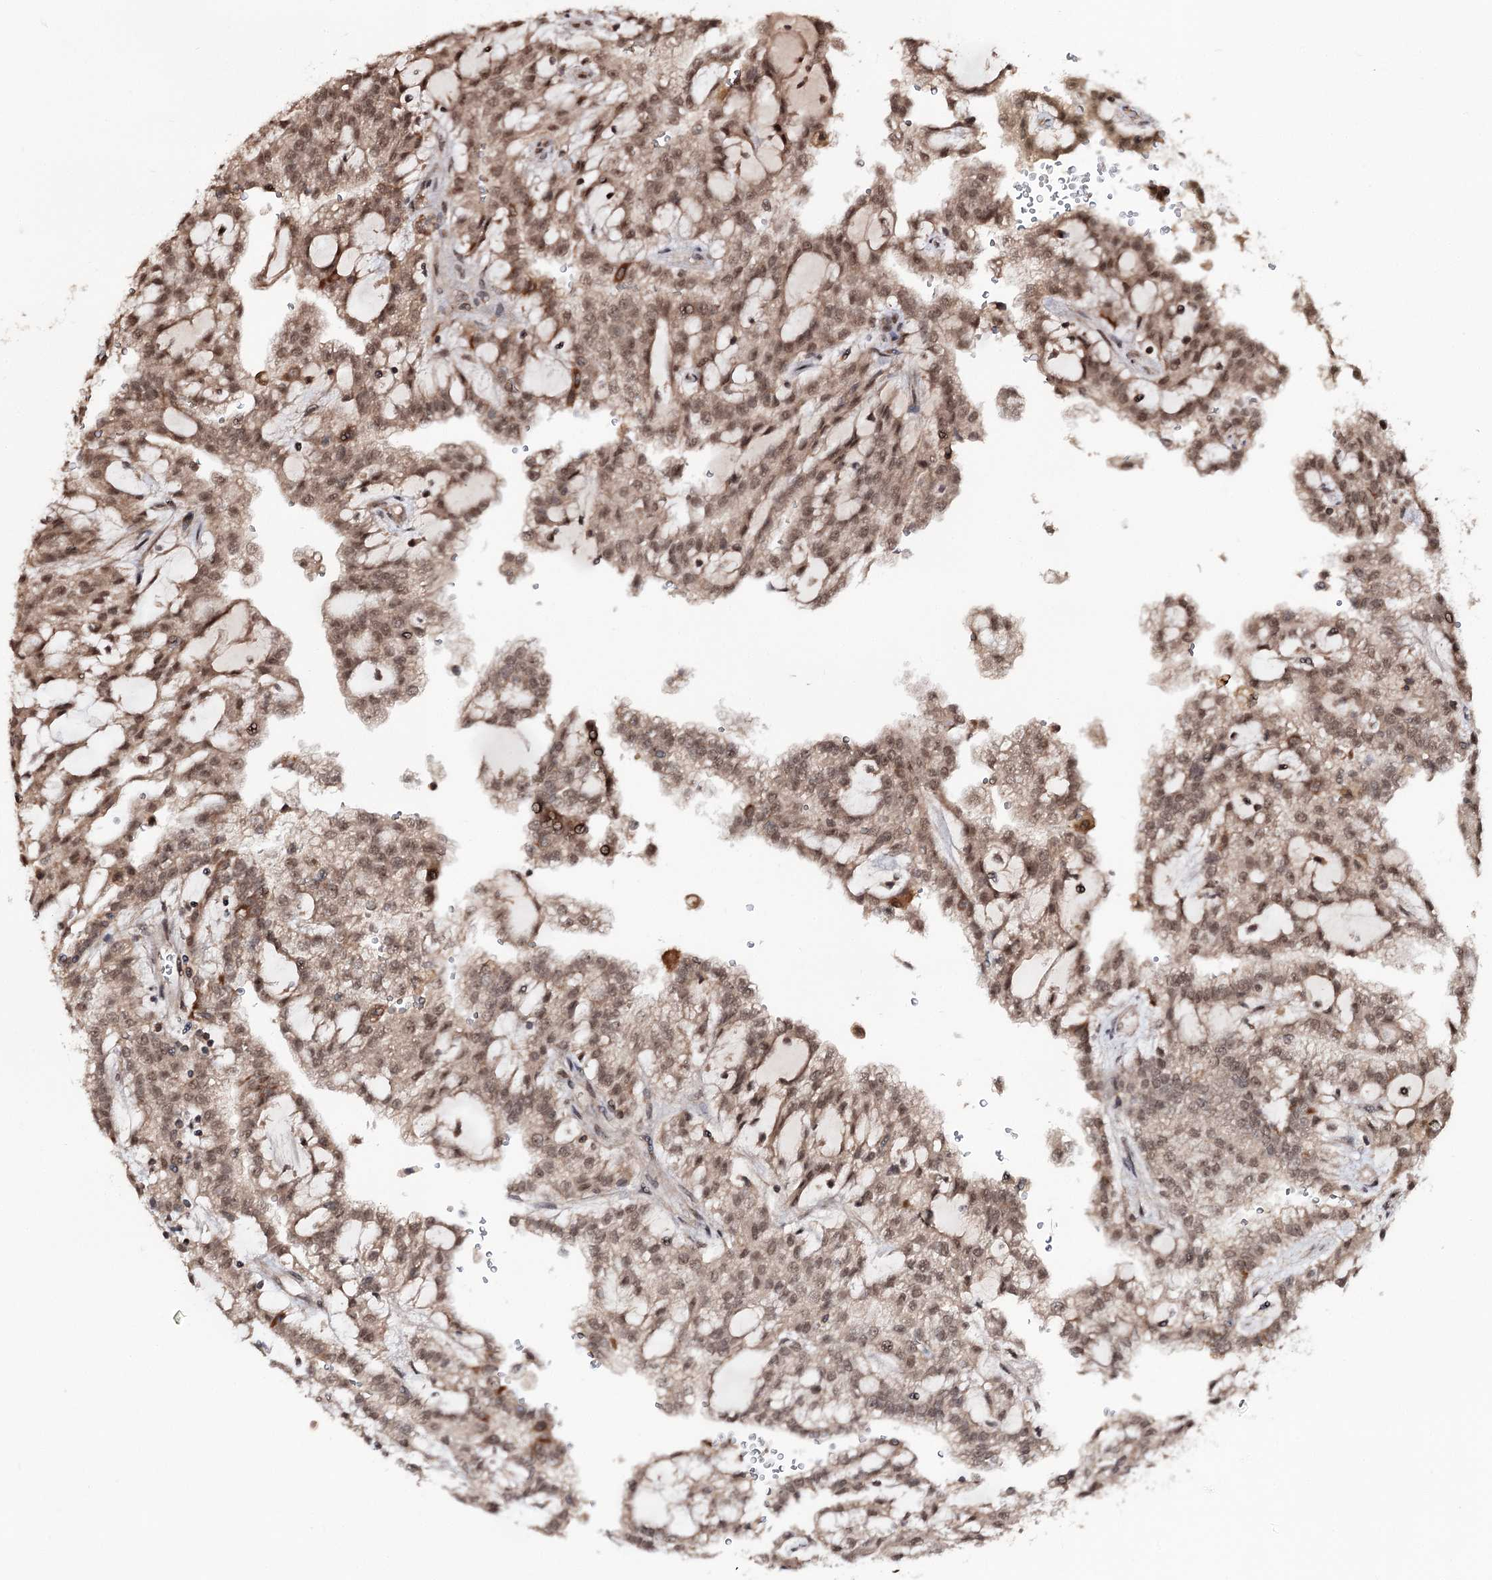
{"staining": {"intensity": "moderate", "quantity": ">75%", "location": "cytoplasmic/membranous,nuclear"}, "tissue": "renal cancer", "cell_type": "Tumor cells", "image_type": "cancer", "snomed": [{"axis": "morphology", "description": "Adenocarcinoma, NOS"}, {"axis": "topography", "description": "Kidney"}], "caption": "Immunohistochemical staining of renal cancer displays moderate cytoplasmic/membranous and nuclear protein expression in approximately >75% of tumor cells. (DAB (3,3'-diaminobenzidine) IHC, brown staining for protein, blue staining for nuclei).", "gene": "FAM53B", "patient": {"sex": "male", "age": 63}}